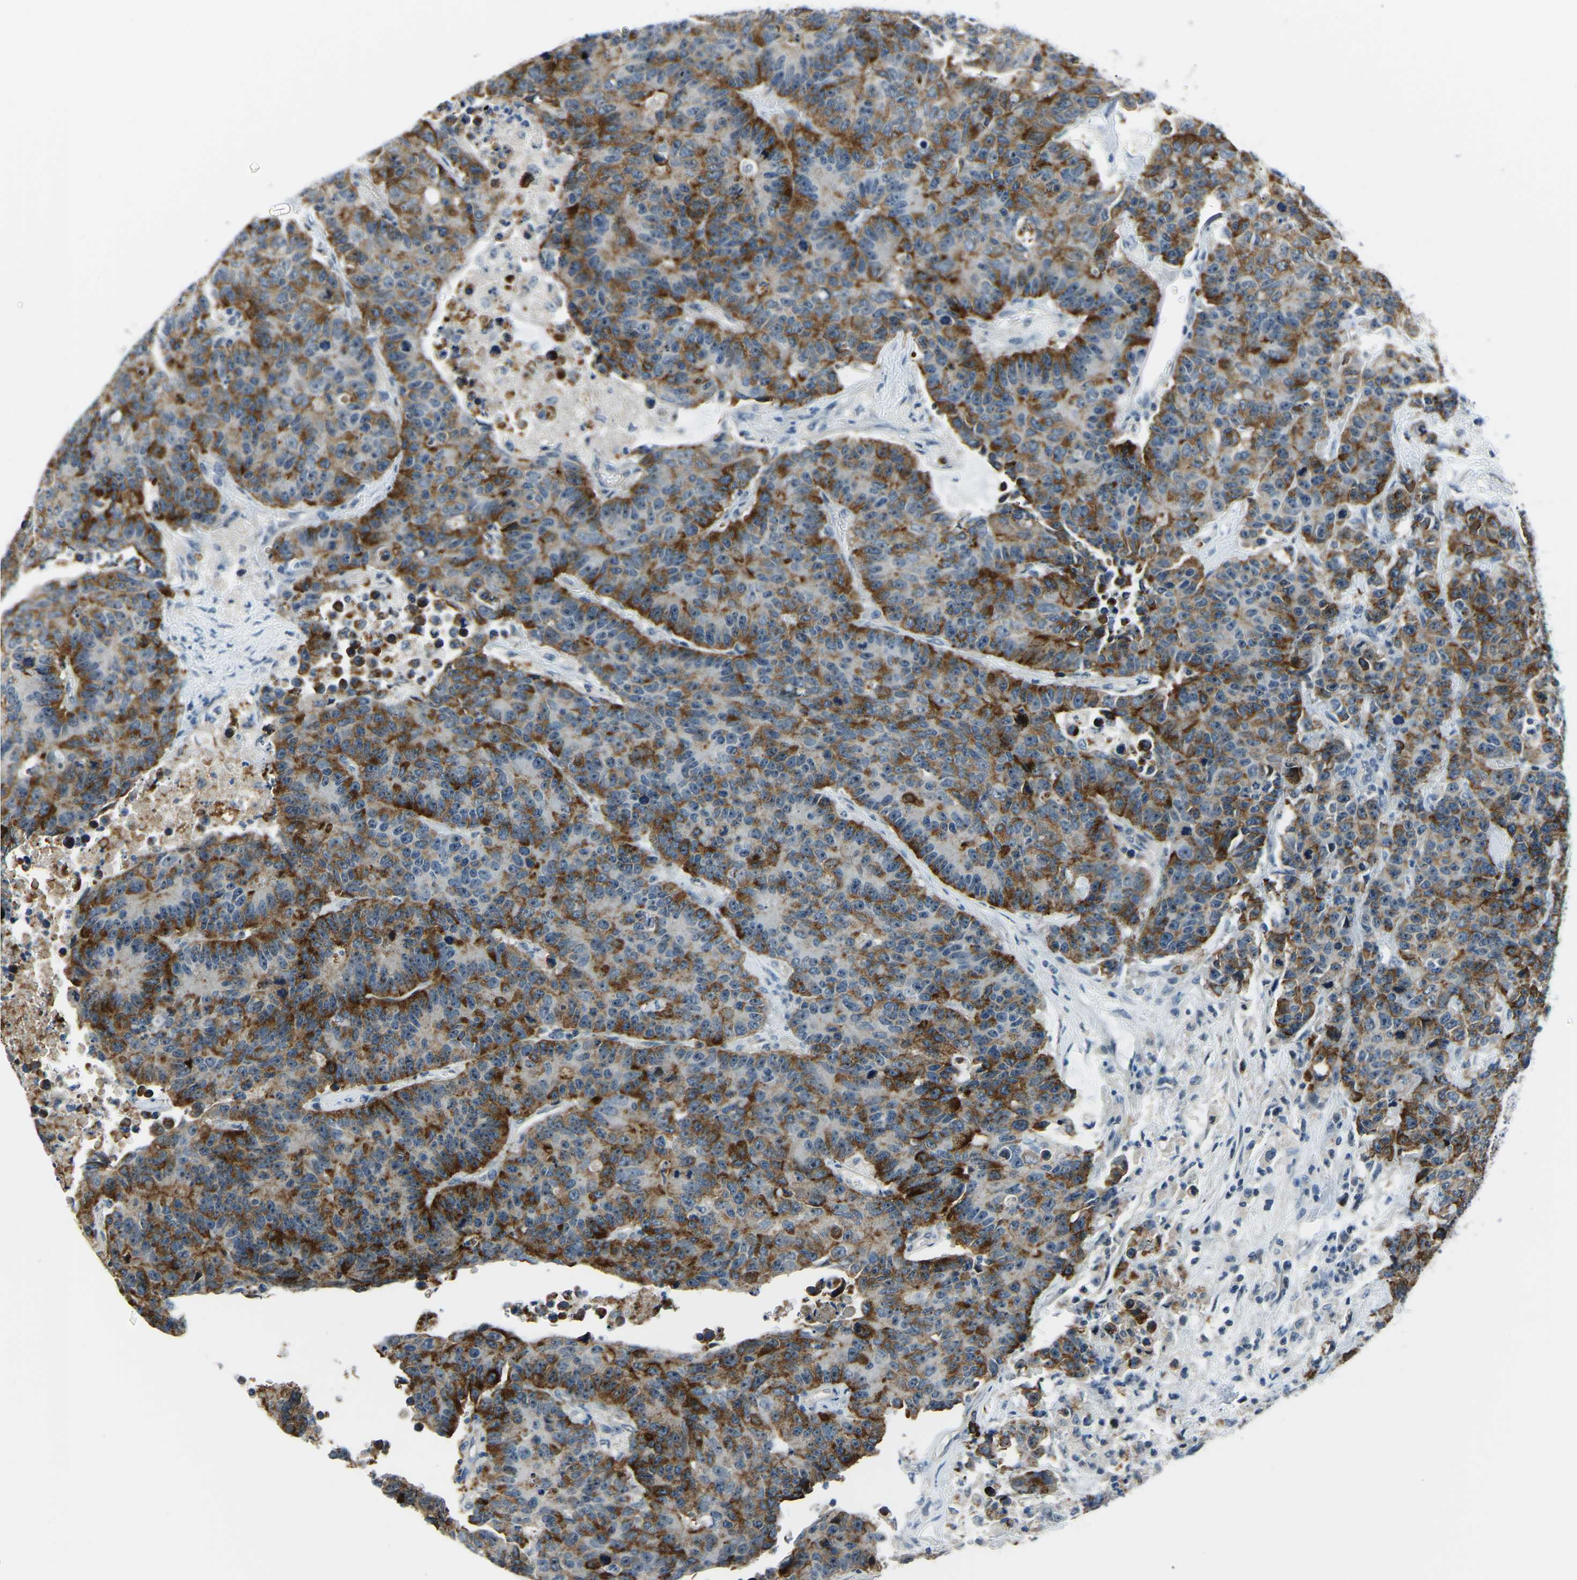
{"staining": {"intensity": "strong", "quantity": ">75%", "location": "cytoplasmic/membranous"}, "tissue": "colorectal cancer", "cell_type": "Tumor cells", "image_type": "cancer", "snomed": [{"axis": "morphology", "description": "Adenocarcinoma, NOS"}, {"axis": "topography", "description": "Colon"}], "caption": "IHC staining of colorectal cancer, which shows high levels of strong cytoplasmic/membranous expression in approximately >75% of tumor cells indicating strong cytoplasmic/membranous protein staining. The staining was performed using DAB (3,3'-diaminobenzidine) (brown) for protein detection and nuclei were counterstained in hematoxylin (blue).", "gene": "RRP1", "patient": {"sex": "female", "age": 86}}